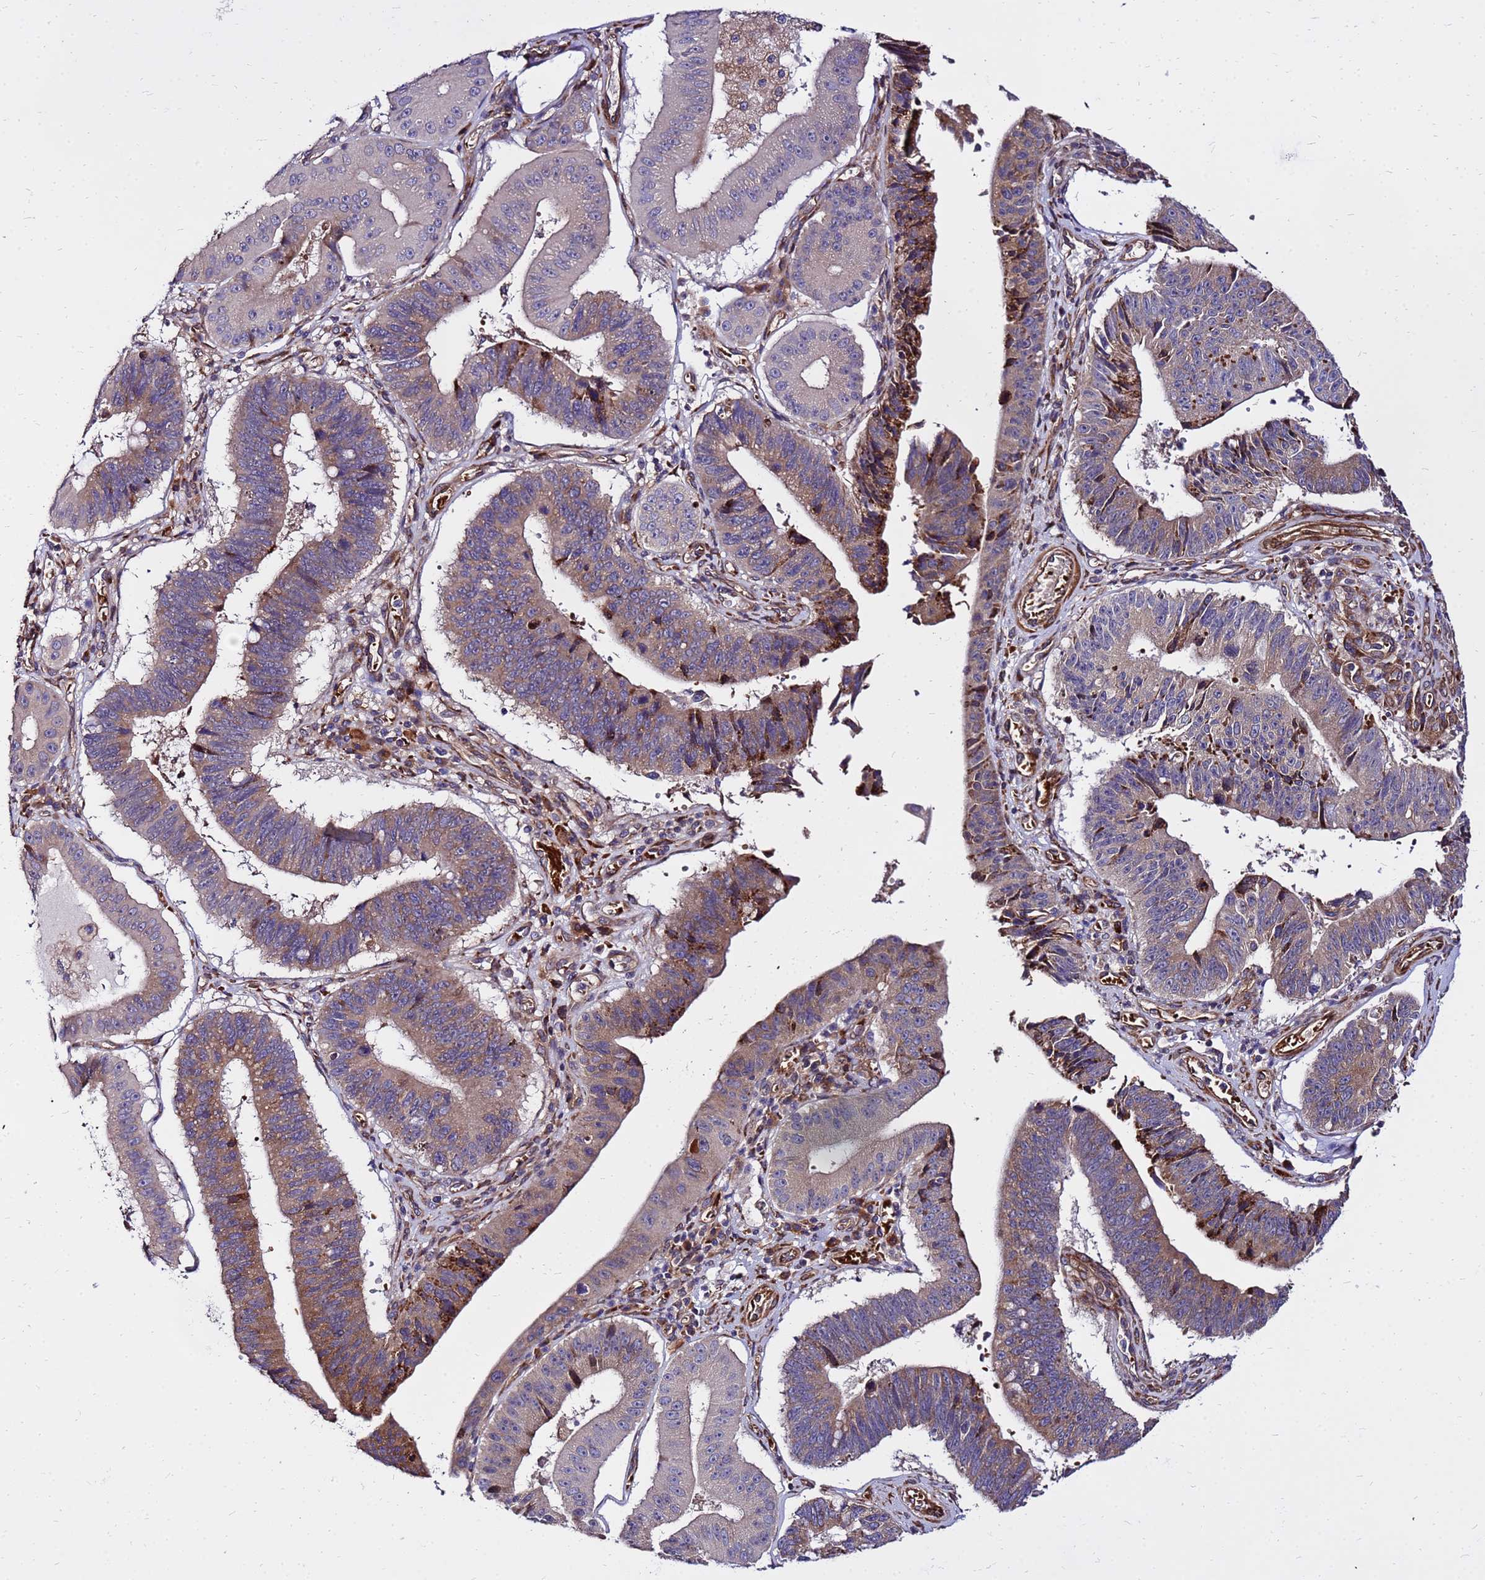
{"staining": {"intensity": "moderate", "quantity": "25%-75%", "location": "cytoplasmic/membranous"}, "tissue": "stomach cancer", "cell_type": "Tumor cells", "image_type": "cancer", "snomed": [{"axis": "morphology", "description": "Adenocarcinoma, NOS"}, {"axis": "topography", "description": "Stomach"}], "caption": "This histopathology image demonstrates stomach cancer stained with IHC to label a protein in brown. The cytoplasmic/membranous of tumor cells show moderate positivity for the protein. Nuclei are counter-stained blue.", "gene": "WWC2", "patient": {"sex": "male", "age": 59}}